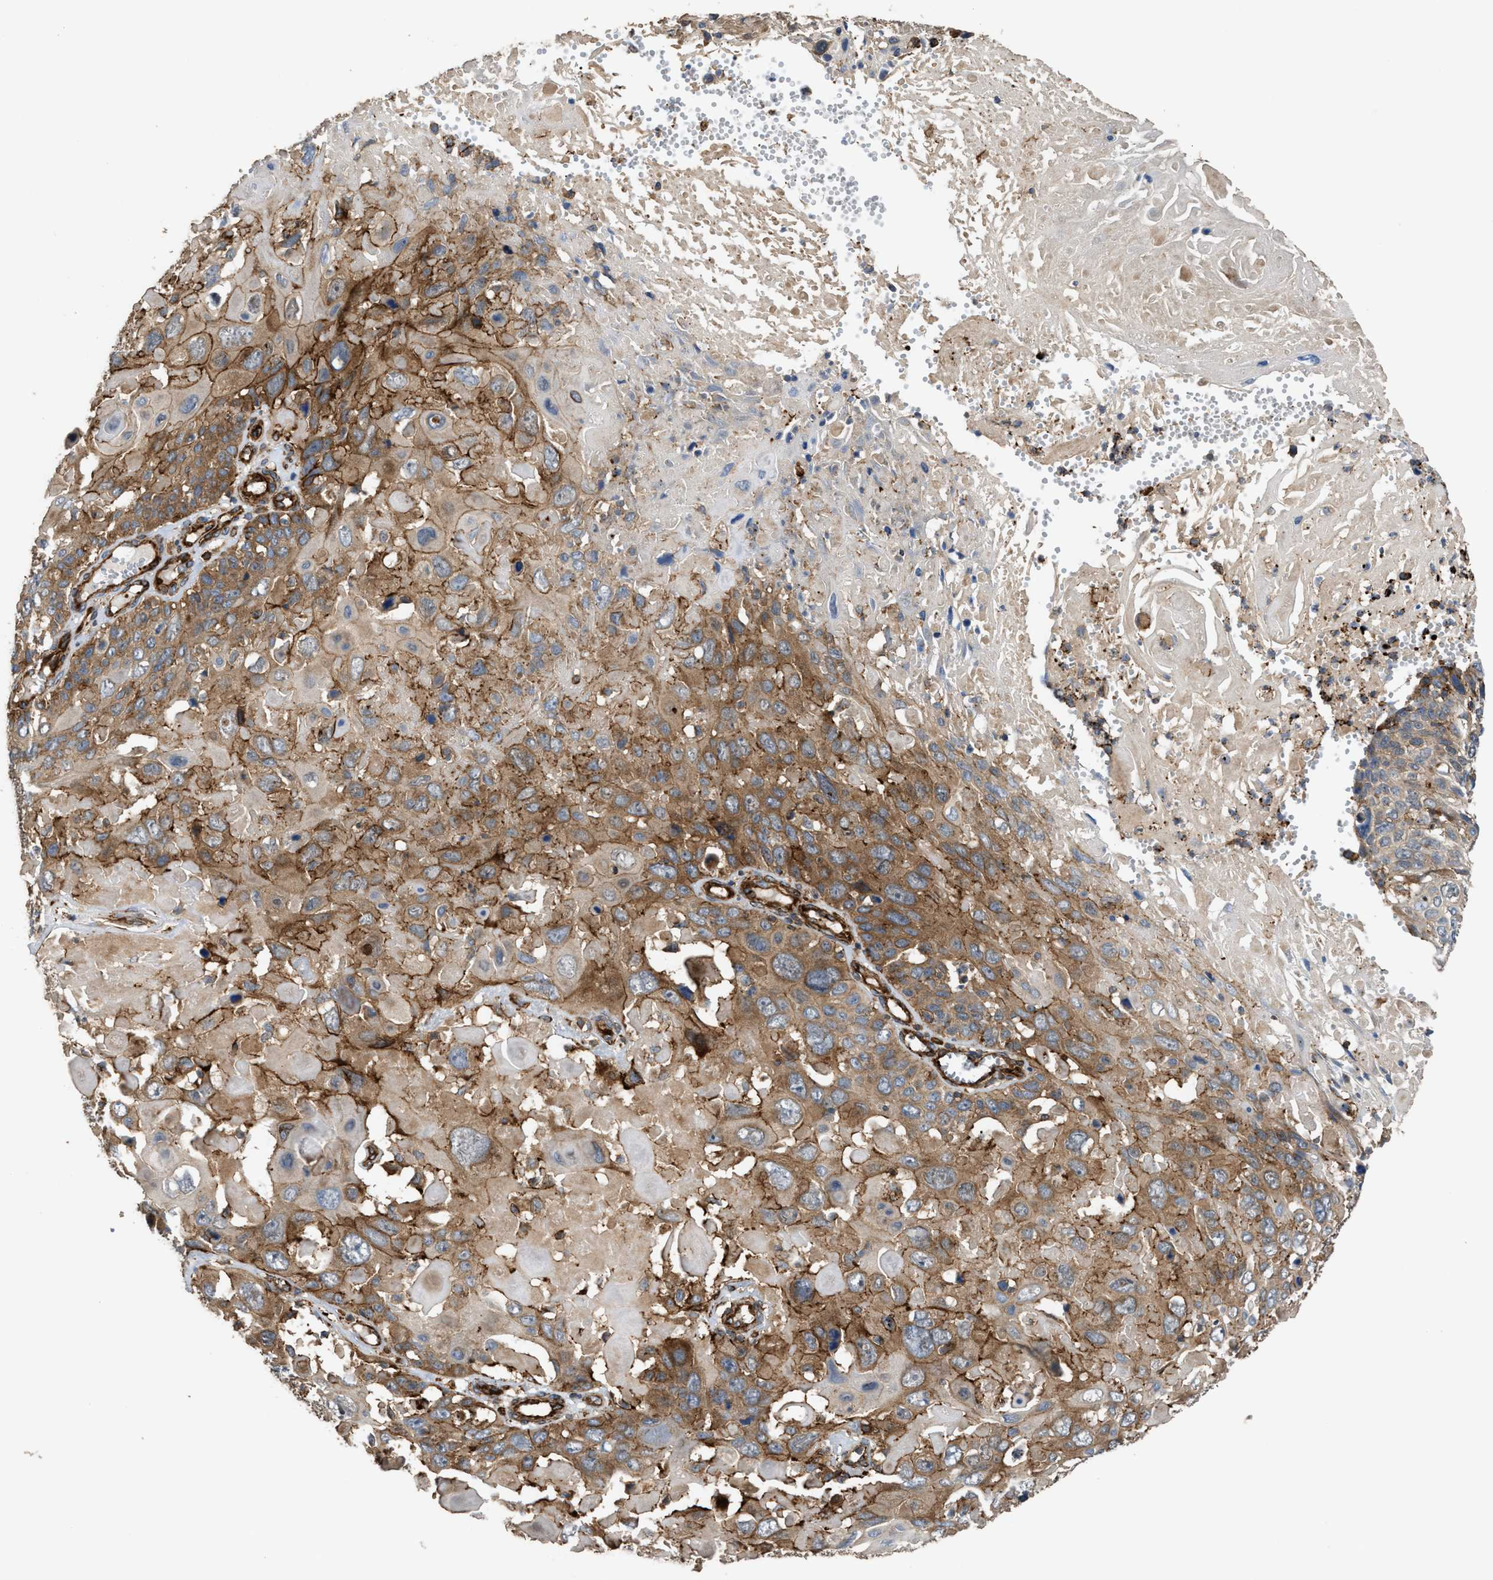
{"staining": {"intensity": "moderate", "quantity": ">75%", "location": "cytoplasmic/membranous"}, "tissue": "cervical cancer", "cell_type": "Tumor cells", "image_type": "cancer", "snomed": [{"axis": "morphology", "description": "Squamous cell carcinoma, NOS"}, {"axis": "topography", "description": "Cervix"}], "caption": "This histopathology image exhibits cervical squamous cell carcinoma stained with immunohistochemistry to label a protein in brown. The cytoplasmic/membranous of tumor cells show moderate positivity for the protein. Nuclei are counter-stained blue.", "gene": "EGLN1", "patient": {"sex": "female", "age": 74}}